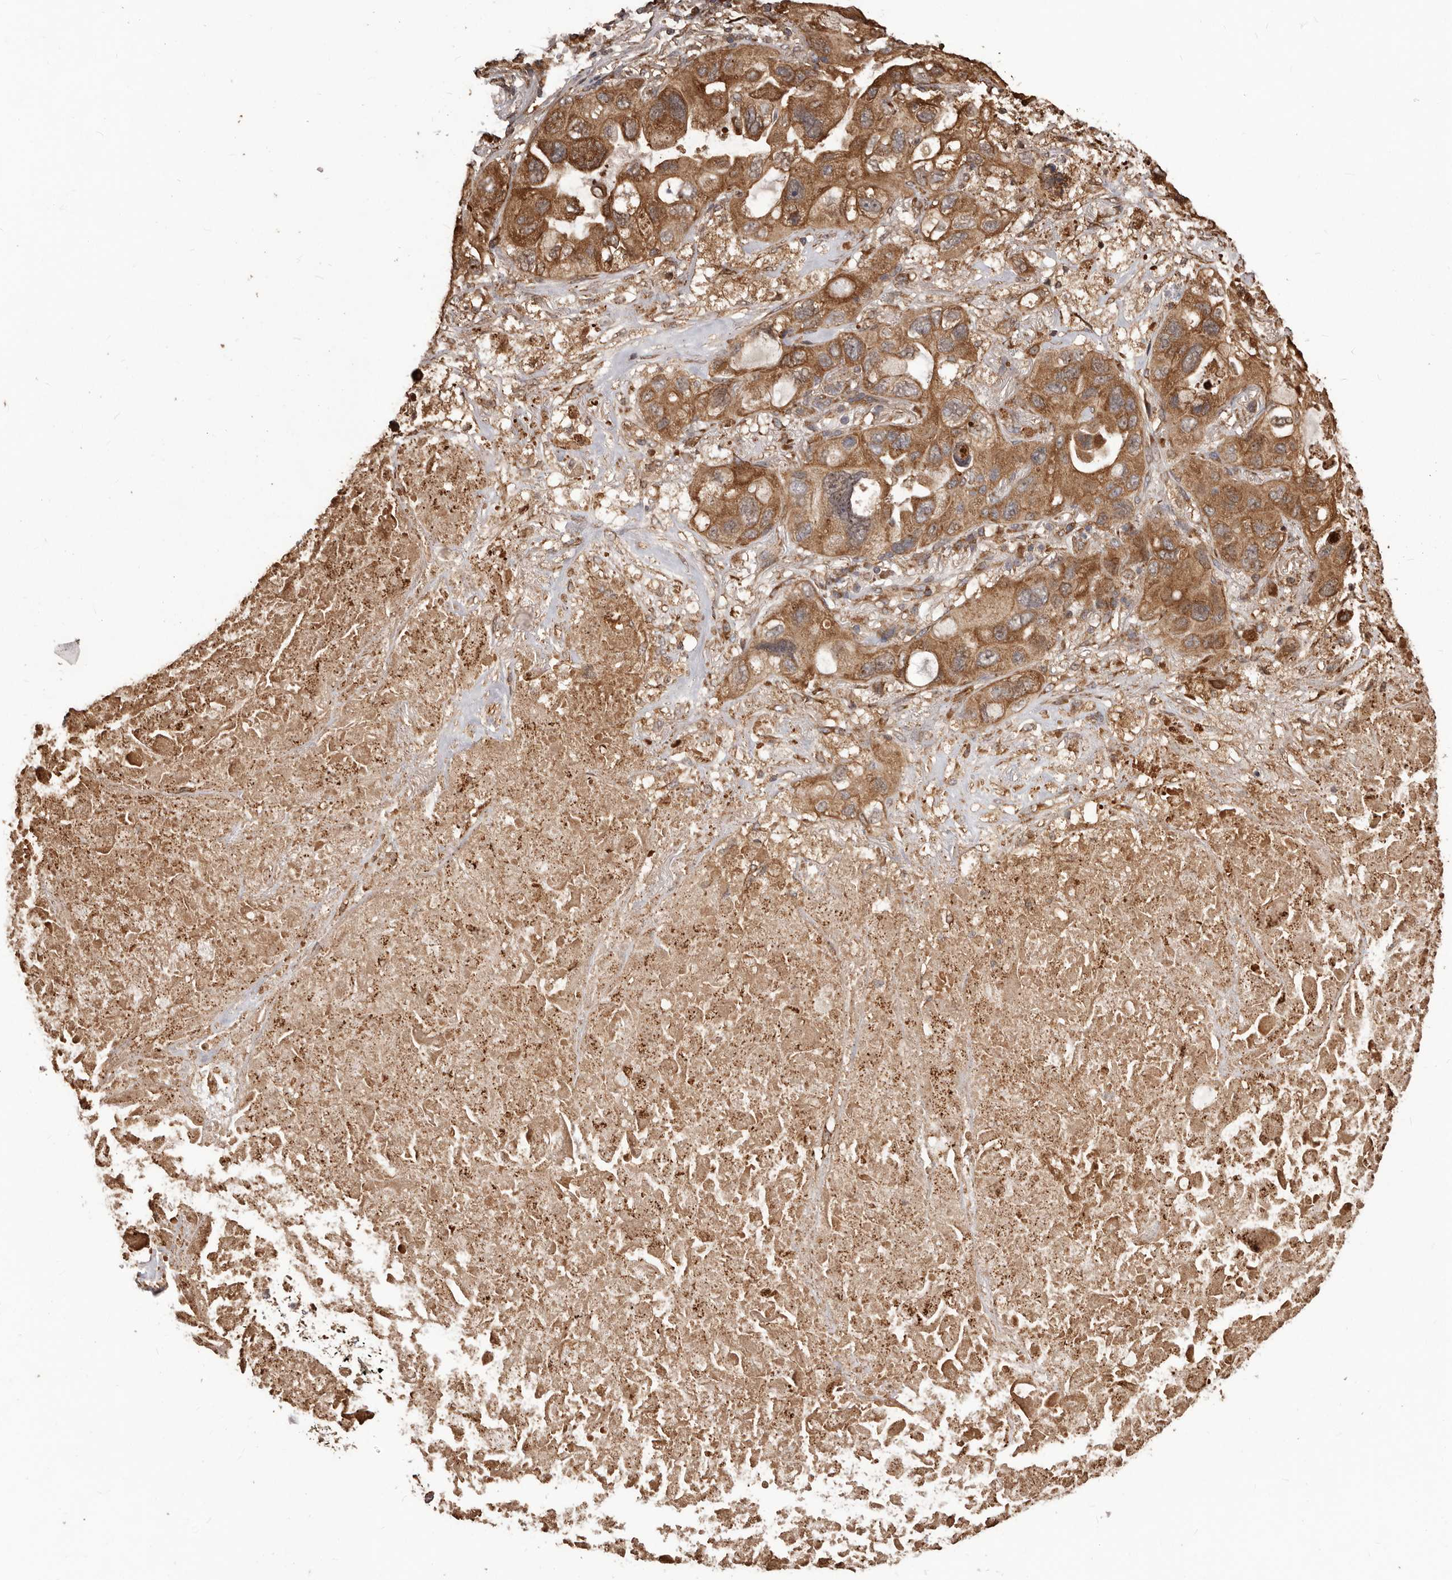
{"staining": {"intensity": "moderate", "quantity": ">75%", "location": "cytoplasmic/membranous"}, "tissue": "lung cancer", "cell_type": "Tumor cells", "image_type": "cancer", "snomed": [{"axis": "morphology", "description": "Squamous cell carcinoma, NOS"}, {"axis": "topography", "description": "Lung"}], "caption": "This image shows IHC staining of human lung cancer, with medium moderate cytoplasmic/membranous staining in approximately >75% of tumor cells.", "gene": "MTO1", "patient": {"sex": "female", "age": 73}}